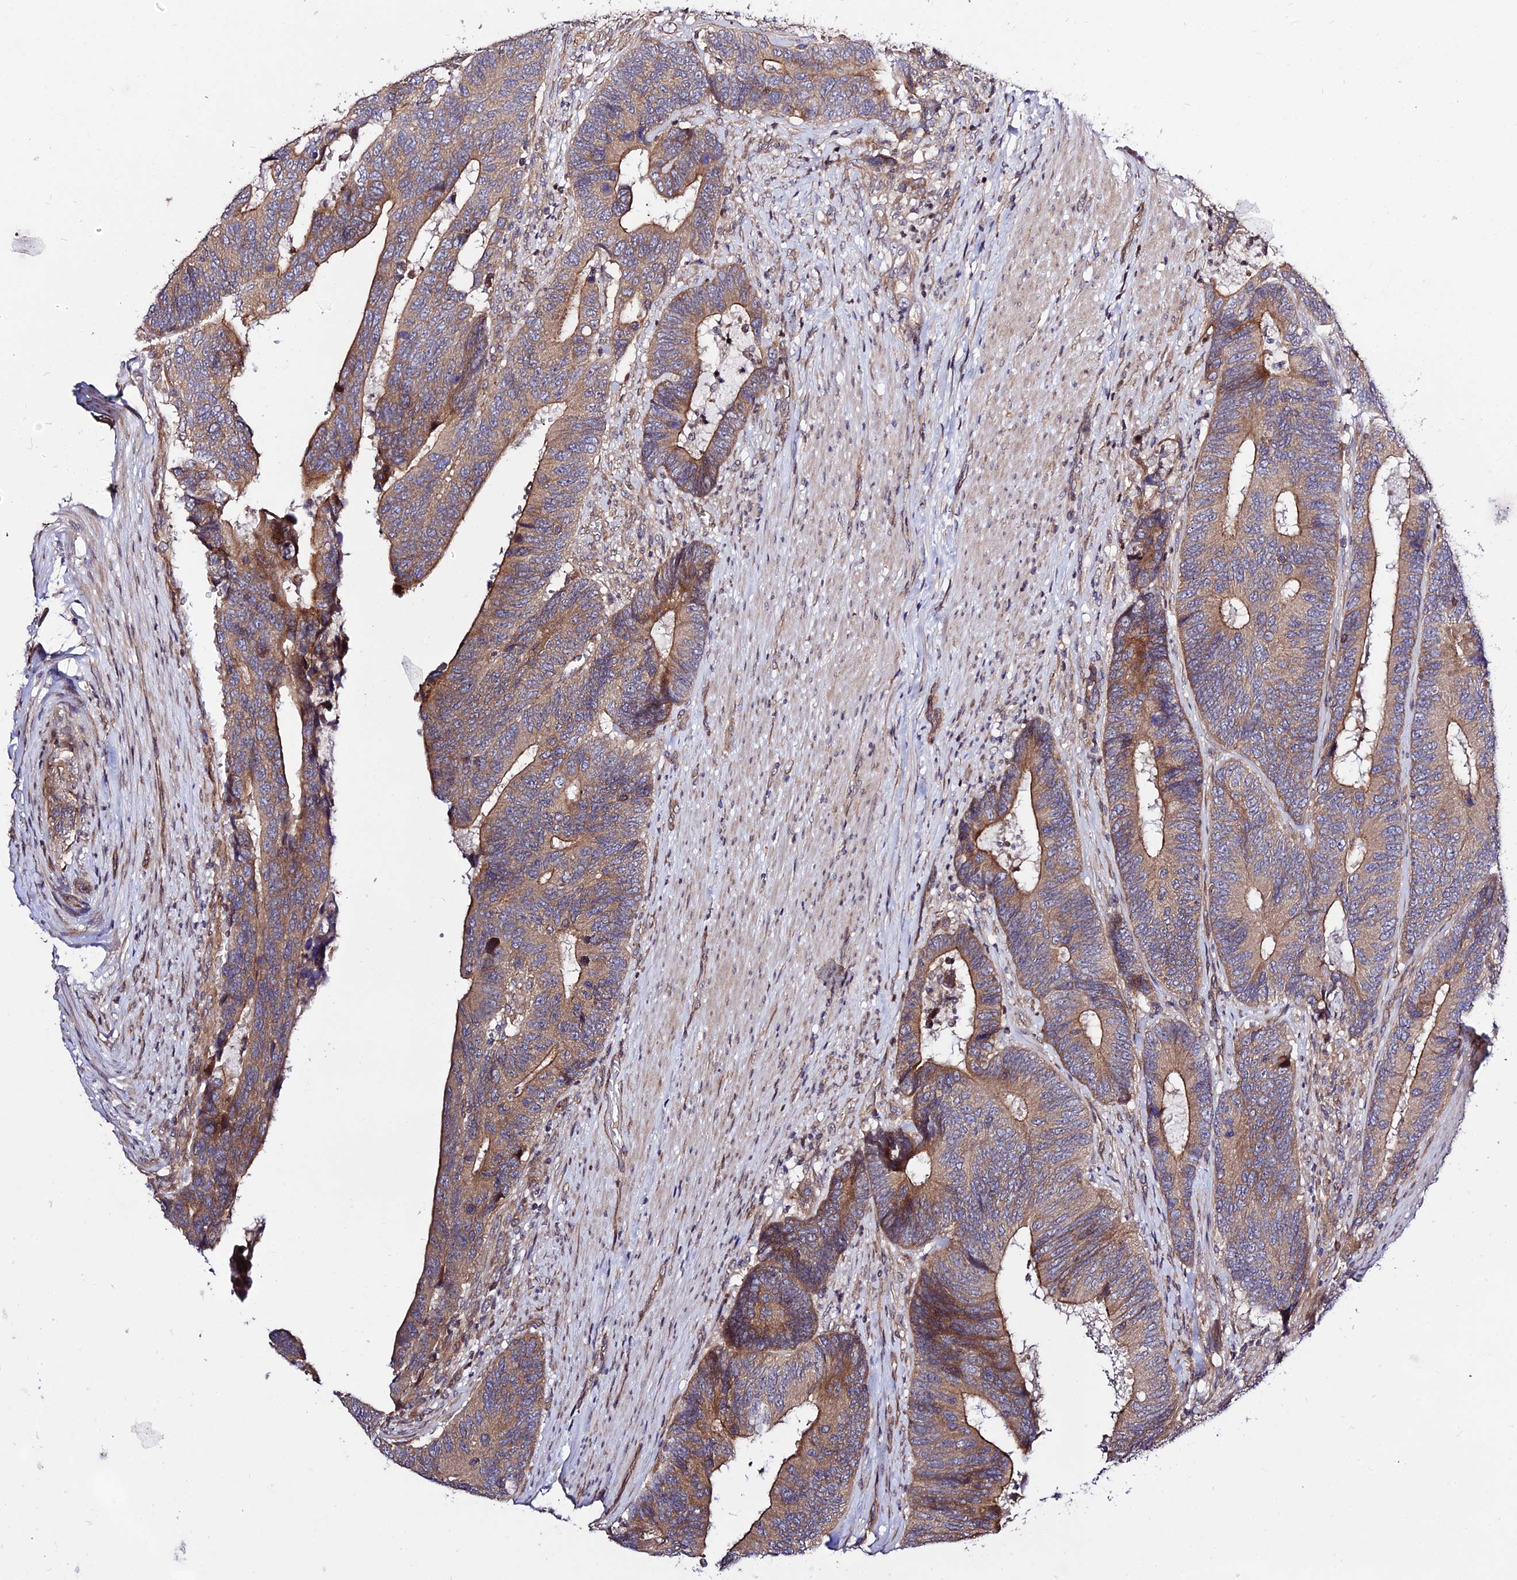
{"staining": {"intensity": "moderate", "quantity": ">75%", "location": "cytoplasmic/membranous"}, "tissue": "colorectal cancer", "cell_type": "Tumor cells", "image_type": "cancer", "snomed": [{"axis": "morphology", "description": "Adenocarcinoma, NOS"}, {"axis": "topography", "description": "Colon"}], "caption": "An IHC photomicrograph of tumor tissue is shown. Protein staining in brown shows moderate cytoplasmic/membranous positivity in colorectal cancer within tumor cells.", "gene": "SMG6", "patient": {"sex": "male", "age": 87}}